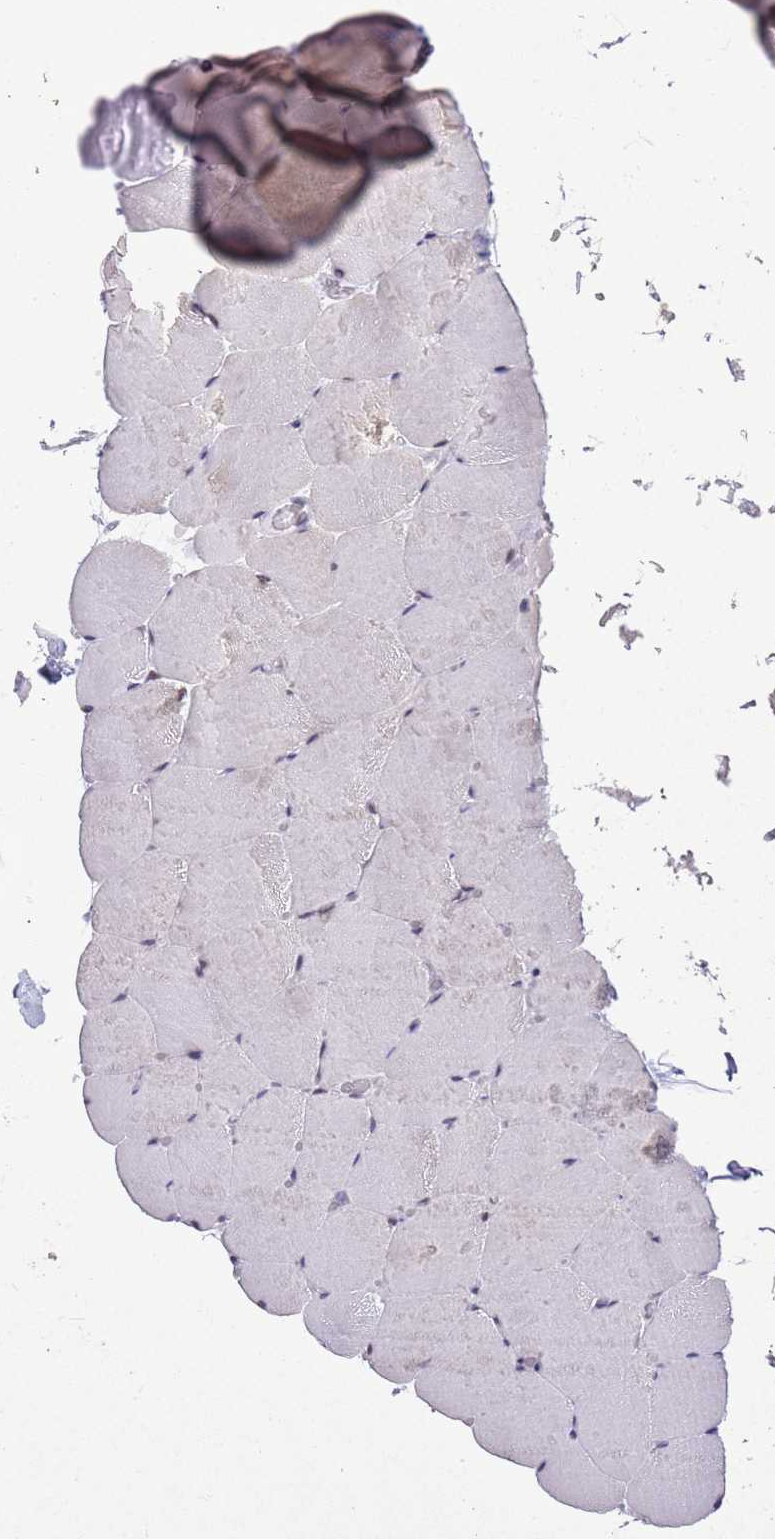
{"staining": {"intensity": "negative", "quantity": "none", "location": "none"}, "tissue": "skeletal muscle", "cell_type": "Myocytes", "image_type": "normal", "snomed": [{"axis": "morphology", "description": "Normal tissue, NOS"}, {"axis": "topography", "description": "Skeletal muscle"}, {"axis": "topography", "description": "Parathyroid gland"}], "caption": "Skeletal muscle stained for a protein using immunohistochemistry displays no positivity myocytes.", "gene": "ASIP", "patient": {"sex": "female", "age": 37}}